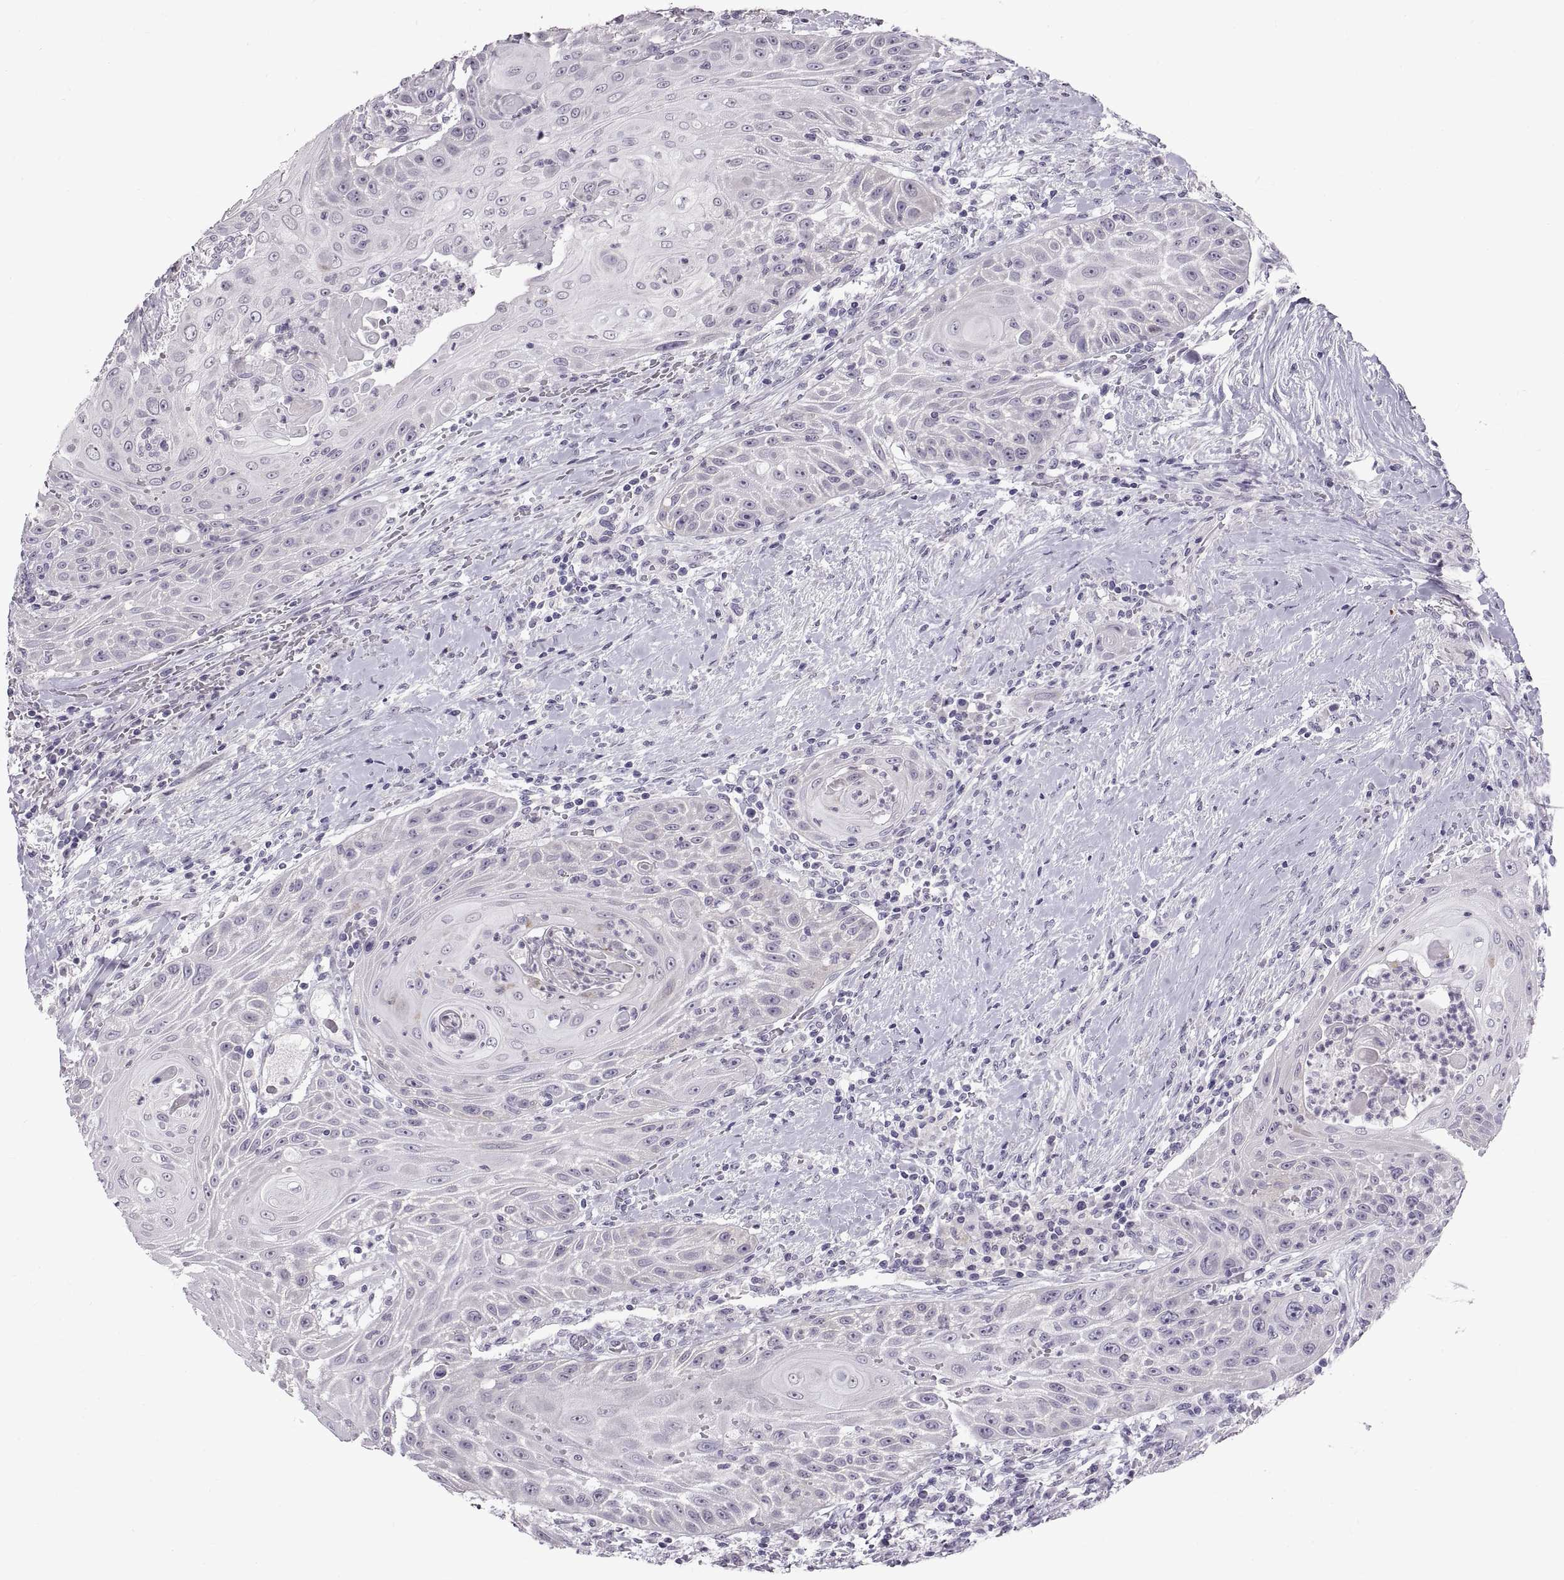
{"staining": {"intensity": "negative", "quantity": "none", "location": "none"}, "tissue": "head and neck cancer", "cell_type": "Tumor cells", "image_type": "cancer", "snomed": [{"axis": "morphology", "description": "Squamous cell carcinoma, NOS"}, {"axis": "topography", "description": "Head-Neck"}], "caption": "An immunohistochemistry (IHC) histopathology image of head and neck cancer is shown. There is no staining in tumor cells of head and neck cancer.", "gene": "SPACDR", "patient": {"sex": "male", "age": 69}}